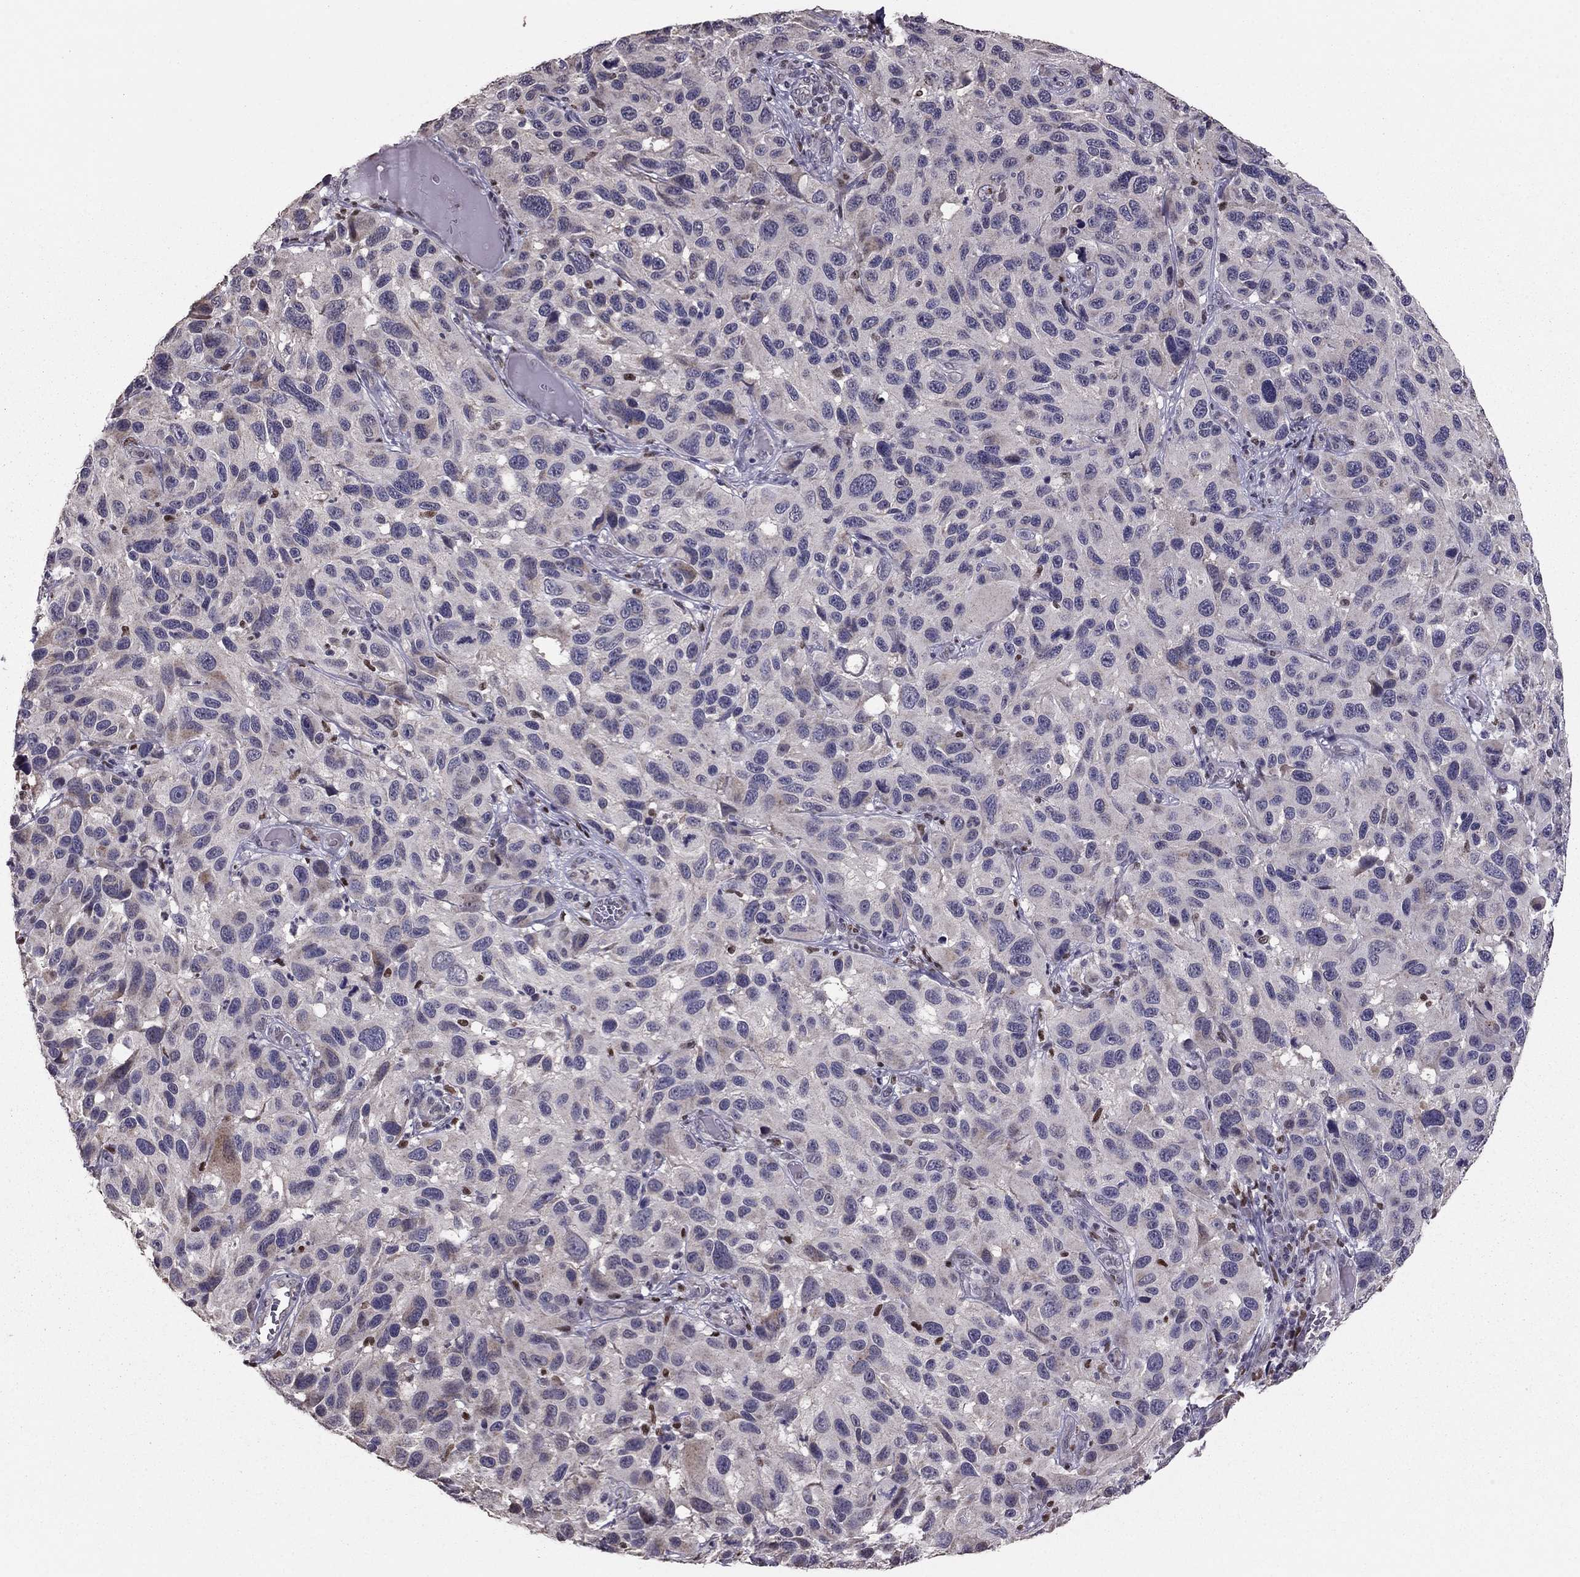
{"staining": {"intensity": "negative", "quantity": "none", "location": "none"}, "tissue": "melanoma", "cell_type": "Tumor cells", "image_type": "cancer", "snomed": [{"axis": "morphology", "description": "Malignant melanoma, NOS"}, {"axis": "topography", "description": "Skin"}], "caption": "There is no significant positivity in tumor cells of malignant melanoma.", "gene": "HCN1", "patient": {"sex": "male", "age": 53}}